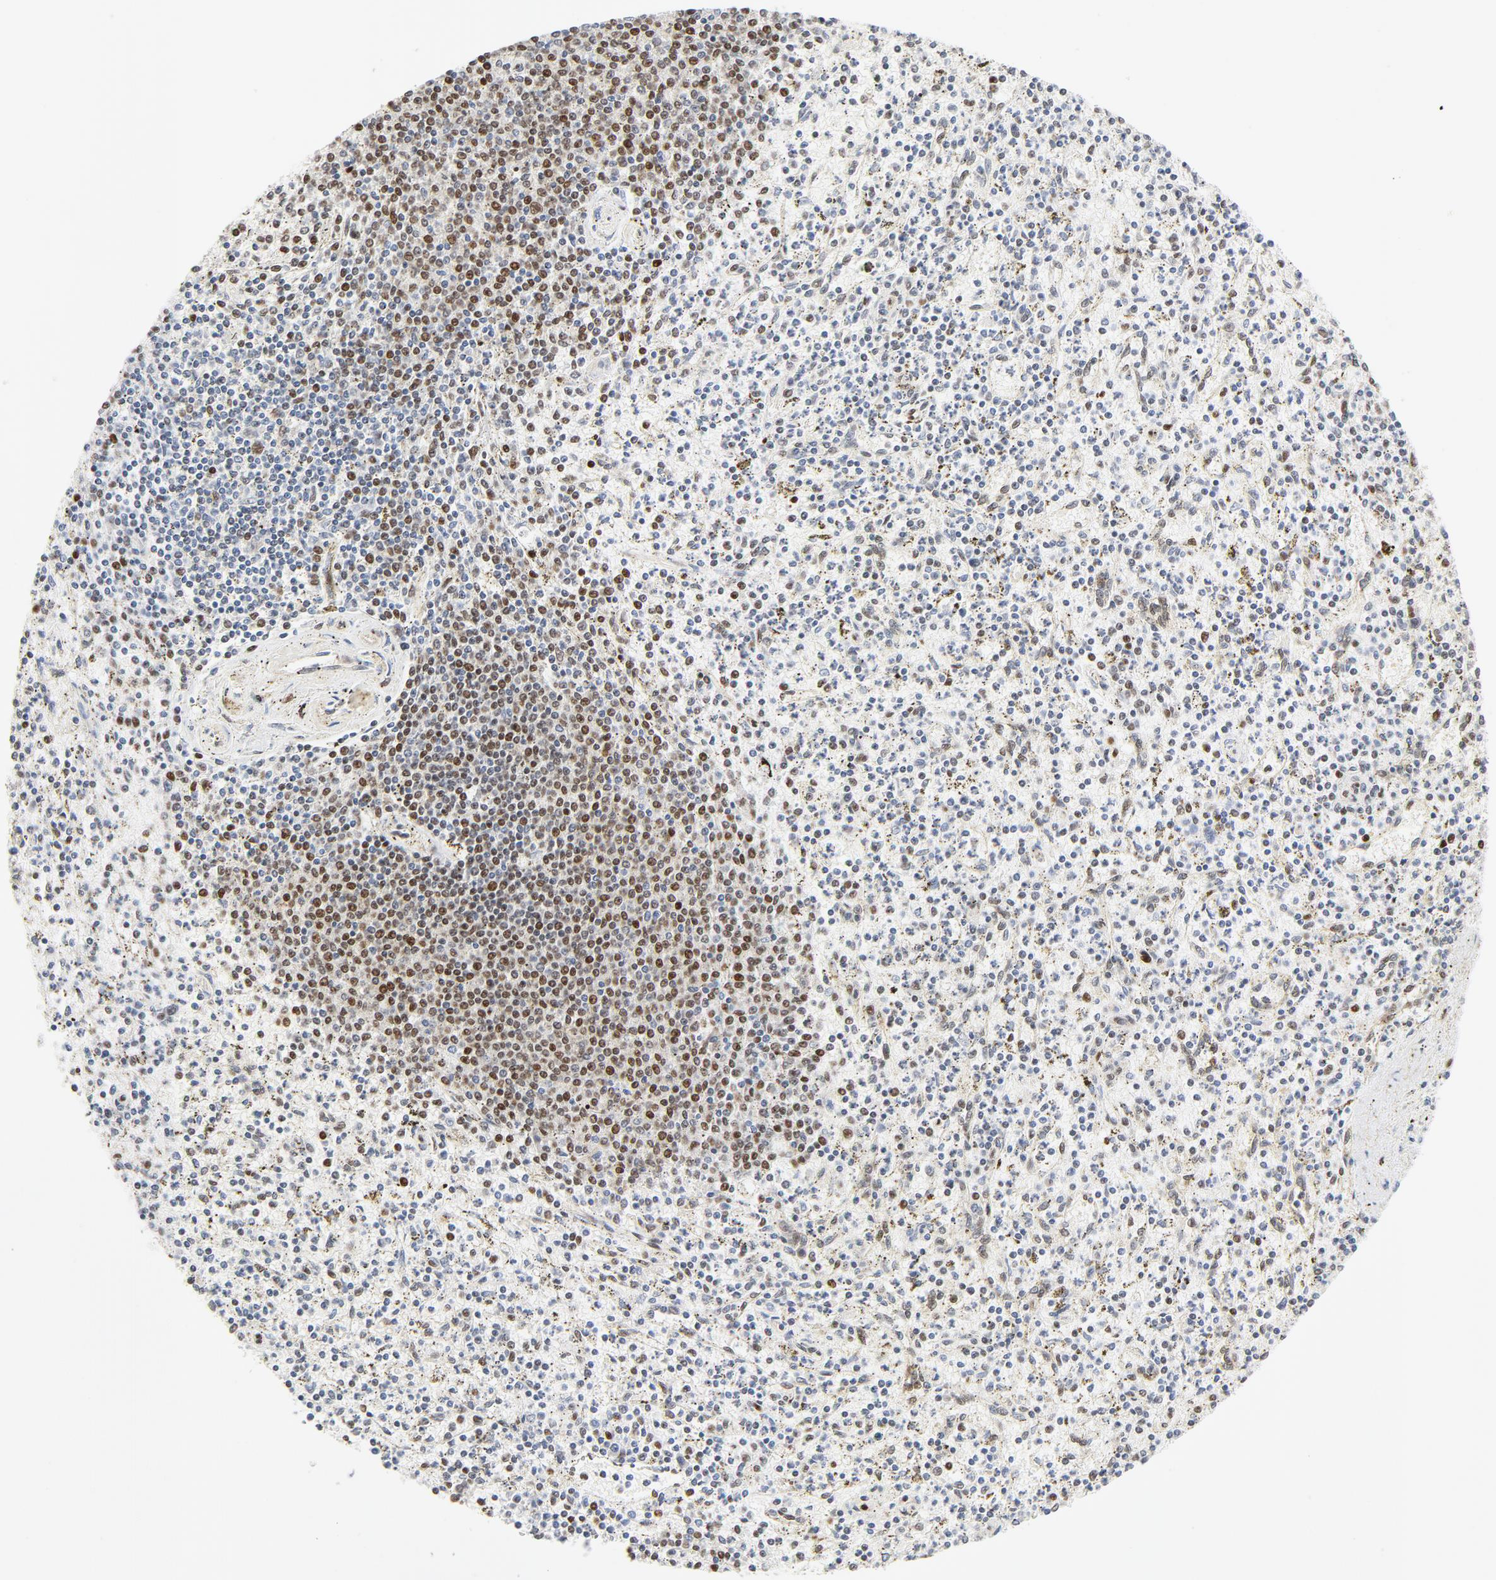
{"staining": {"intensity": "moderate", "quantity": ">75%", "location": "nuclear"}, "tissue": "spleen", "cell_type": "Cells in red pulp", "image_type": "normal", "snomed": [{"axis": "morphology", "description": "Normal tissue, NOS"}, {"axis": "topography", "description": "Spleen"}], "caption": "Immunohistochemistry (IHC) (DAB) staining of unremarkable spleen shows moderate nuclear protein expression in approximately >75% of cells in red pulp.", "gene": "MEF2A", "patient": {"sex": "male", "age": 72}}